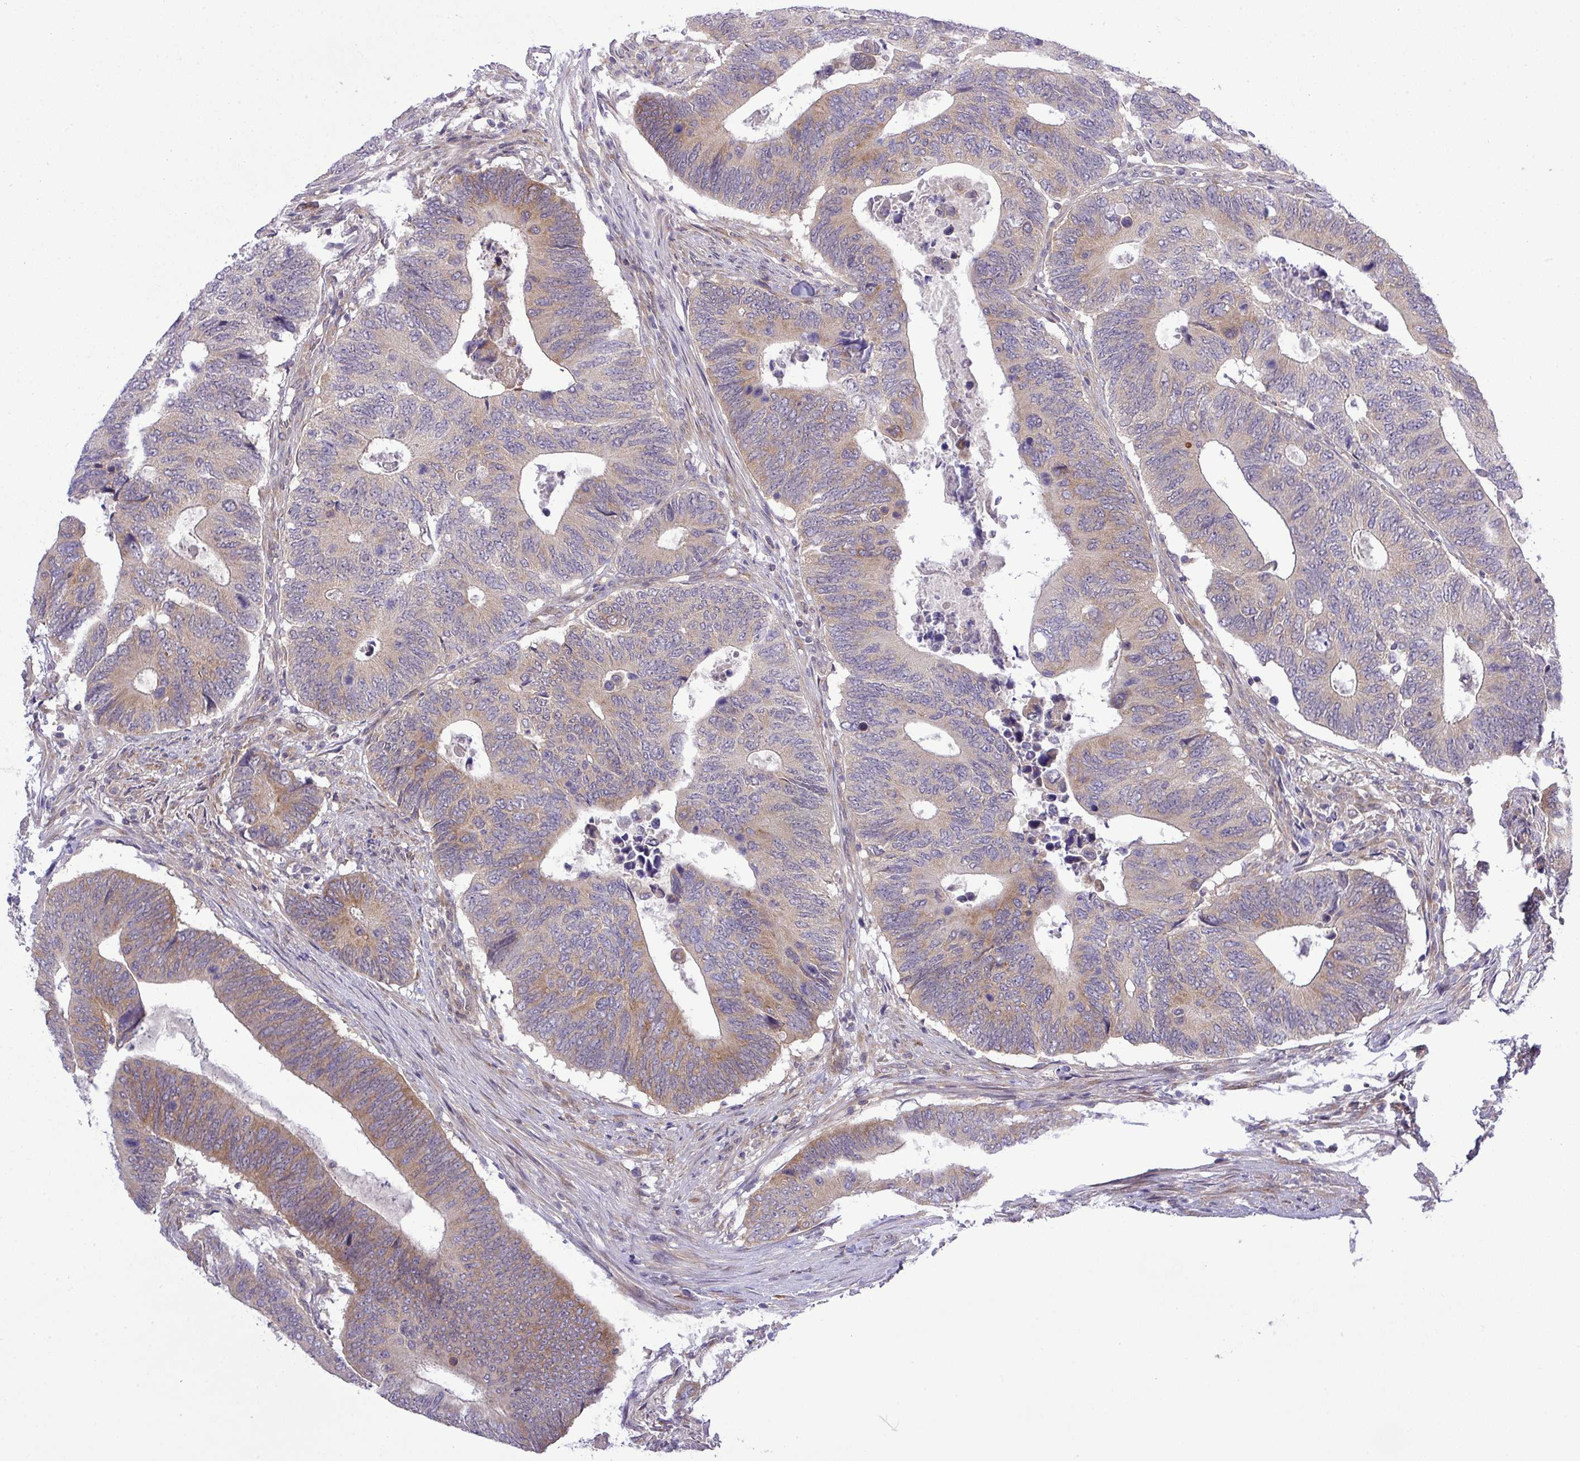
{"staining": {"intensity": "moderate", "quantity": "25%-75%", "location": "cytoplasmic/membranous"}, "tissue": "colorectal cancer", "cell_type": "Tumor cells", "image_type": "cancer", "snomed": [{"axis": "morphology", "description": "Adenocarcinoma, NOS"}, {"axis": "topography", "description": "Colon"}], "caption": "The photomicrograph reveals staining of colorectal cancer, revealing moderate cytoplasmic/membranous protein expression (brown color) within tumor cells. (brown staining indicates protein expression, while blue staining denotes nuclei).", "gene": "FAM222B", "patient": {"sex": "male", "age": 87}}